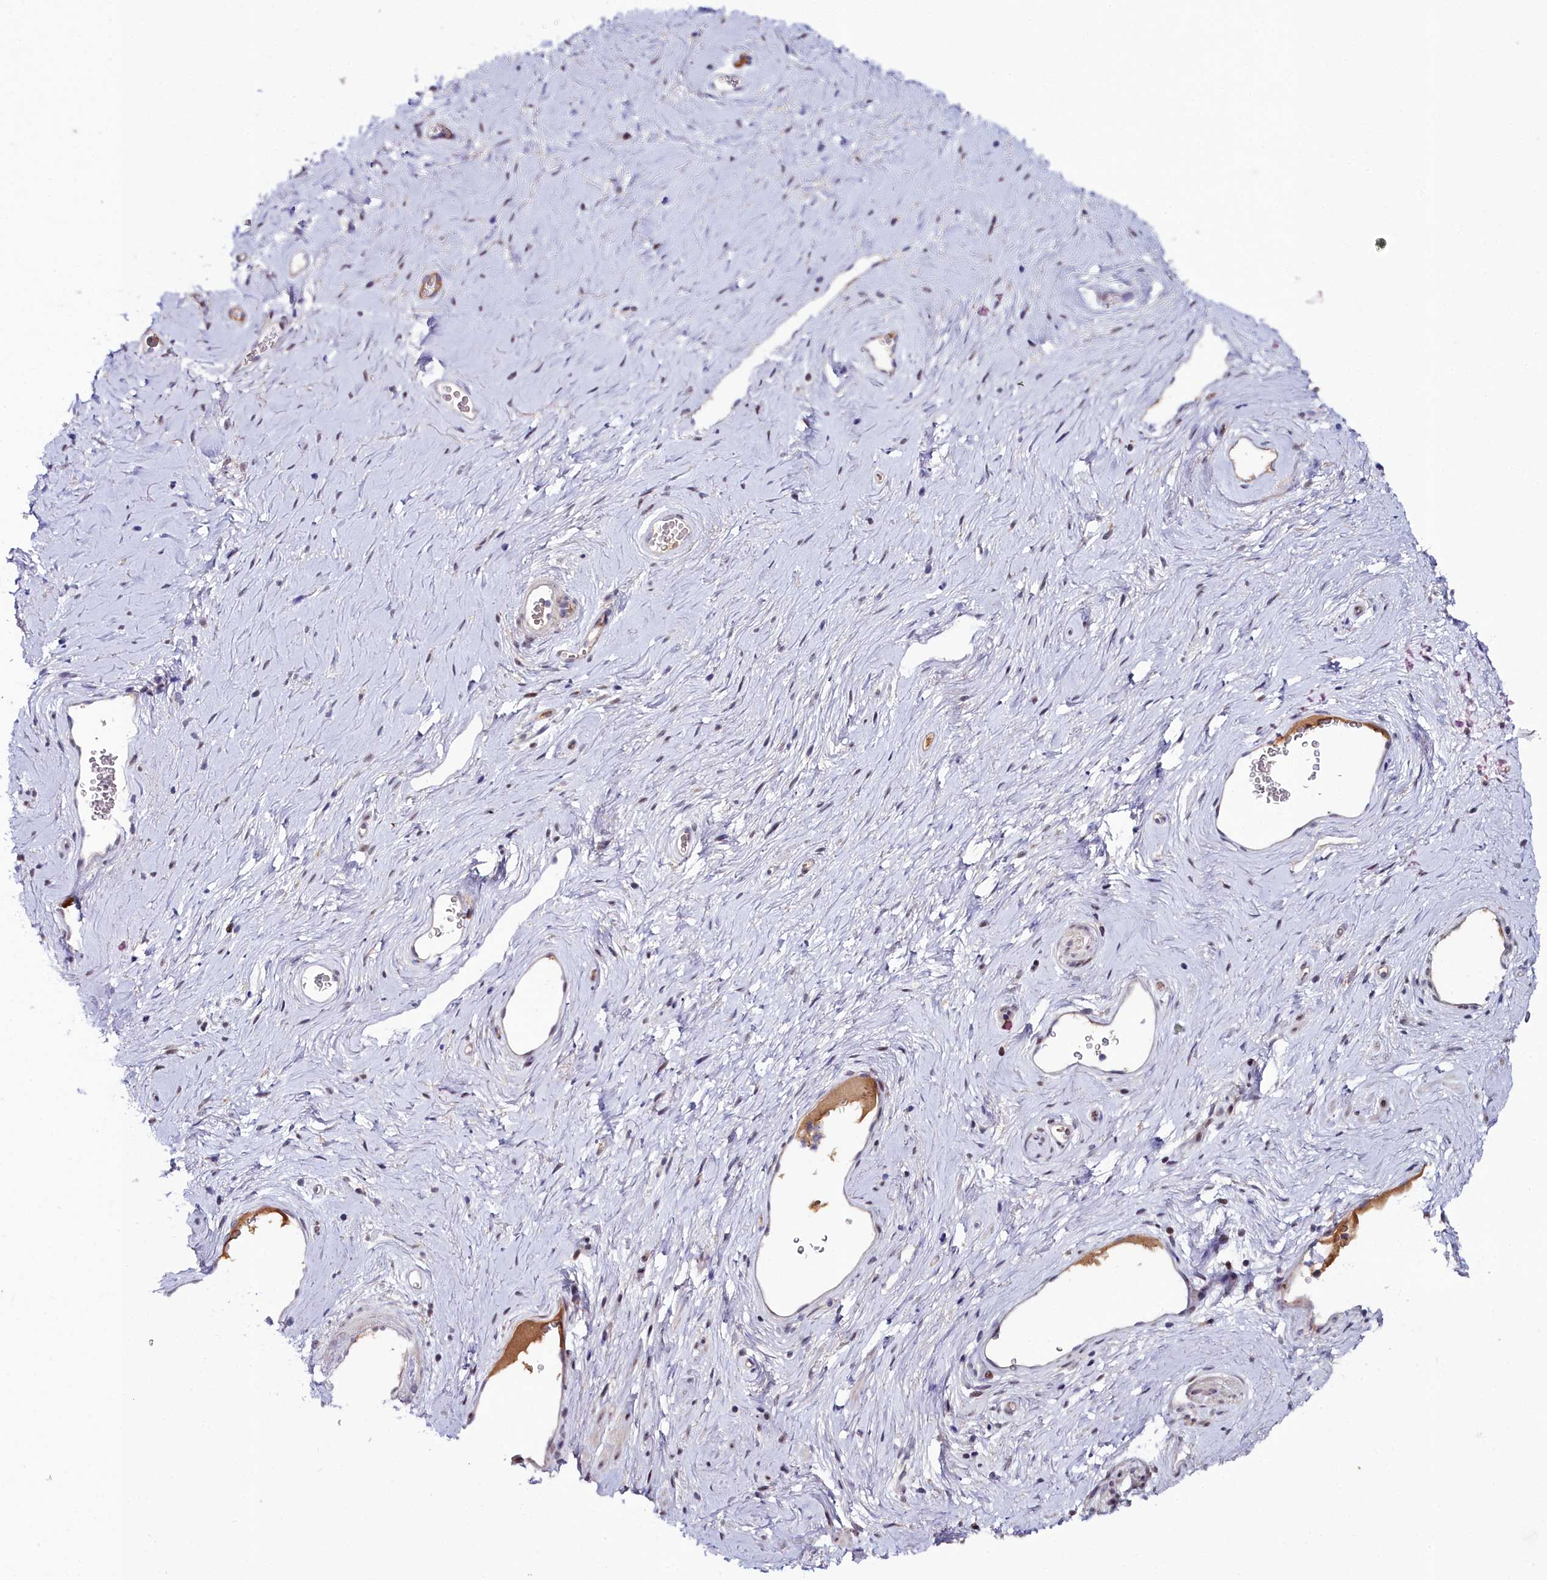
{"staining": {"intensity": "moderate", "quantity": ">75%", "location": "nuclear"}, "tissue": "soft tissue", "cell_type": "Fibroblasts", "image_type": "normal", "snomed": [{"axis": "morphology", "description": "Normal tissue, NOS"}, {"axis": "morphology", "description": "Adenocarcinoma, NOS"}, {"axis": "topography", "description": "Rectum"}, {"axis": "topography", "description": "Vagina"}, {"axis": "topography", "description": "Peripheral nerve tissue"}], "caption": "Brown immunohistochemical staining in benign human soft tissue shows moderate nuclear positivity in approximately >75% of fibroblasts.", "gene": "KCTD18", "patient": {"sex": "female", "age": 71}}